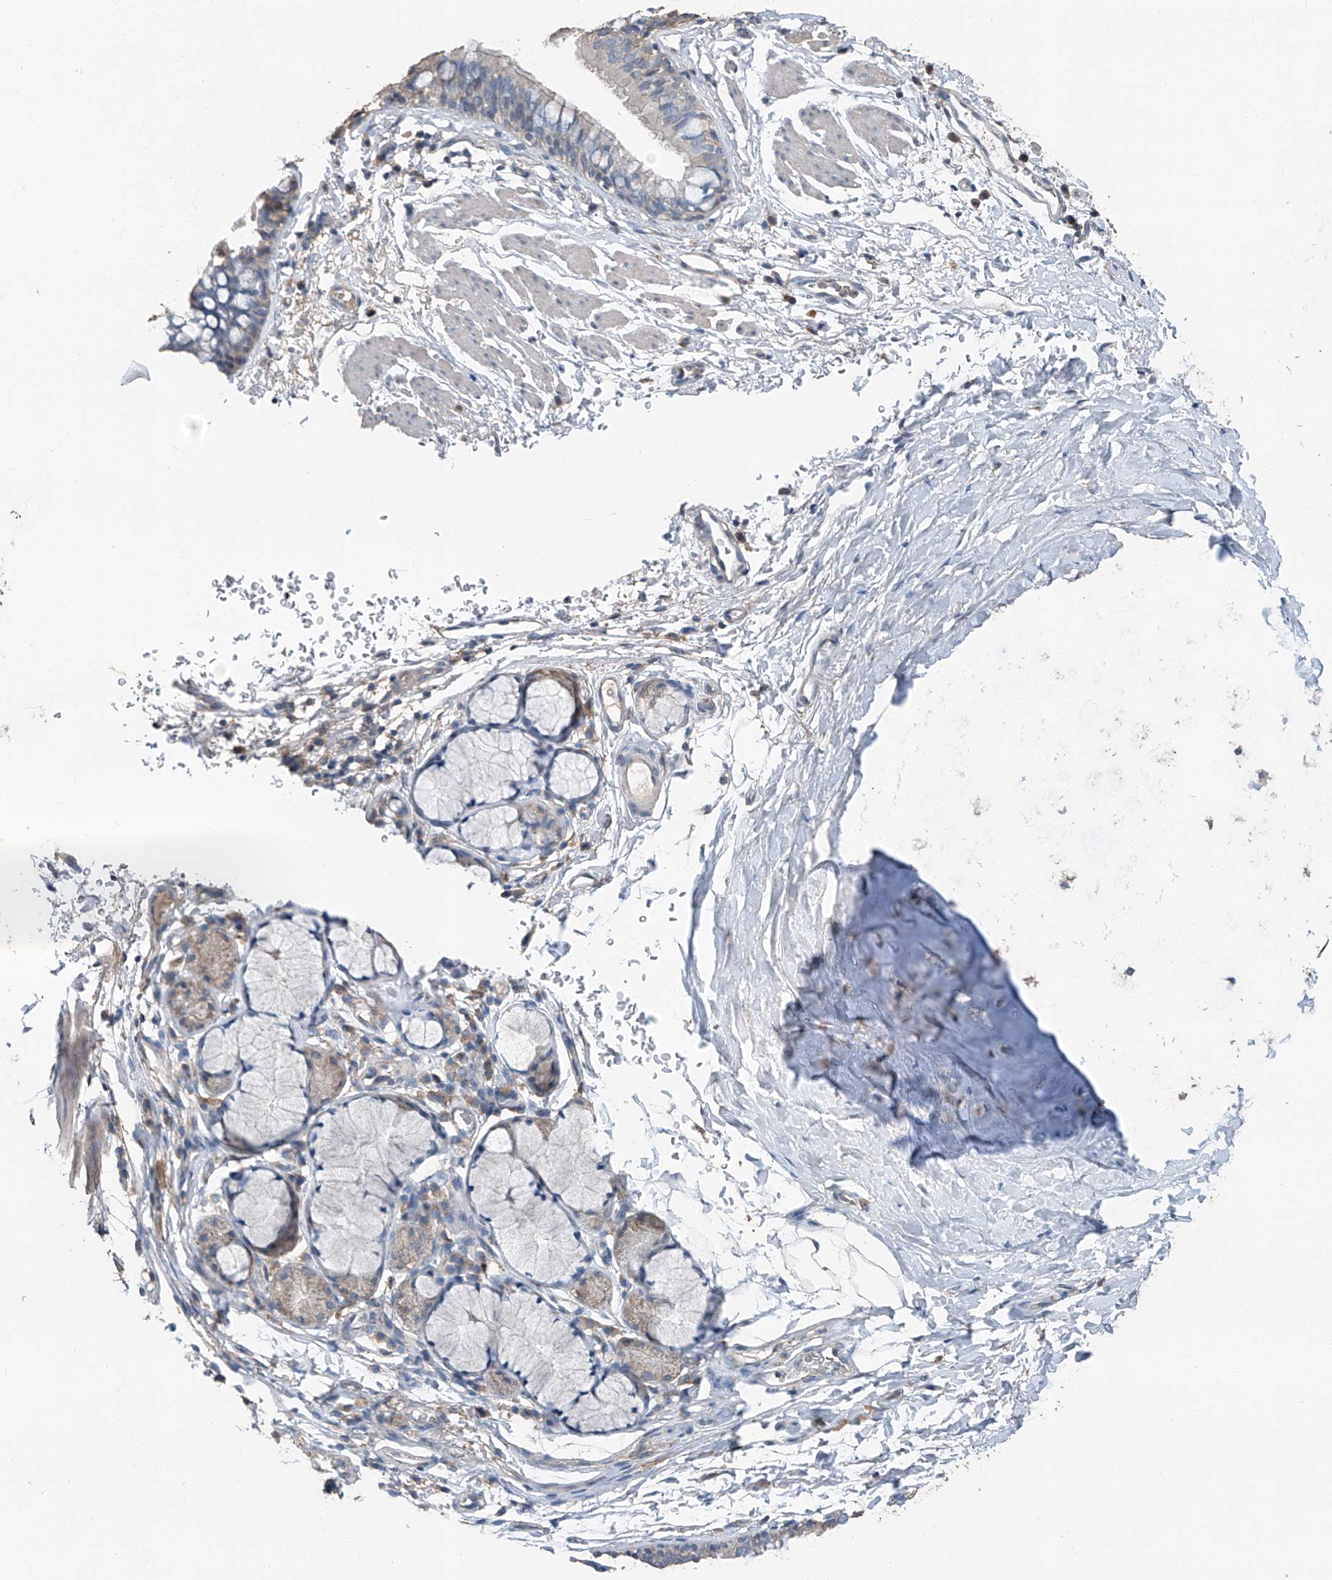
{"staining": {"intensity": "weak", "quantity": "<25%", "location": "cytoplasmic/membranous"}, "tissue": "bronchus", "cell_type": "Respiratory epithelial cells", "image_type": "normal", "snomed": [{"axis": "morphology", "description": "Normal tissue, NOS"}, {"axis": "topography", "description": "Cartilage tissue"}, {"axis": "topography", "description": "Bronchus"}], "caption": "High magnification brightfield microscopy of unremarkable bronchus stained with DAB (brown) and counterstained with hematoxylin (blue): respiratory epithelial cells show no significant staining. (Immunohistochemistry (ihc), brightfield microscopy, high magnification).", "gene": "MAMLD1", "patient": {"sex": "female", "age": 36}}